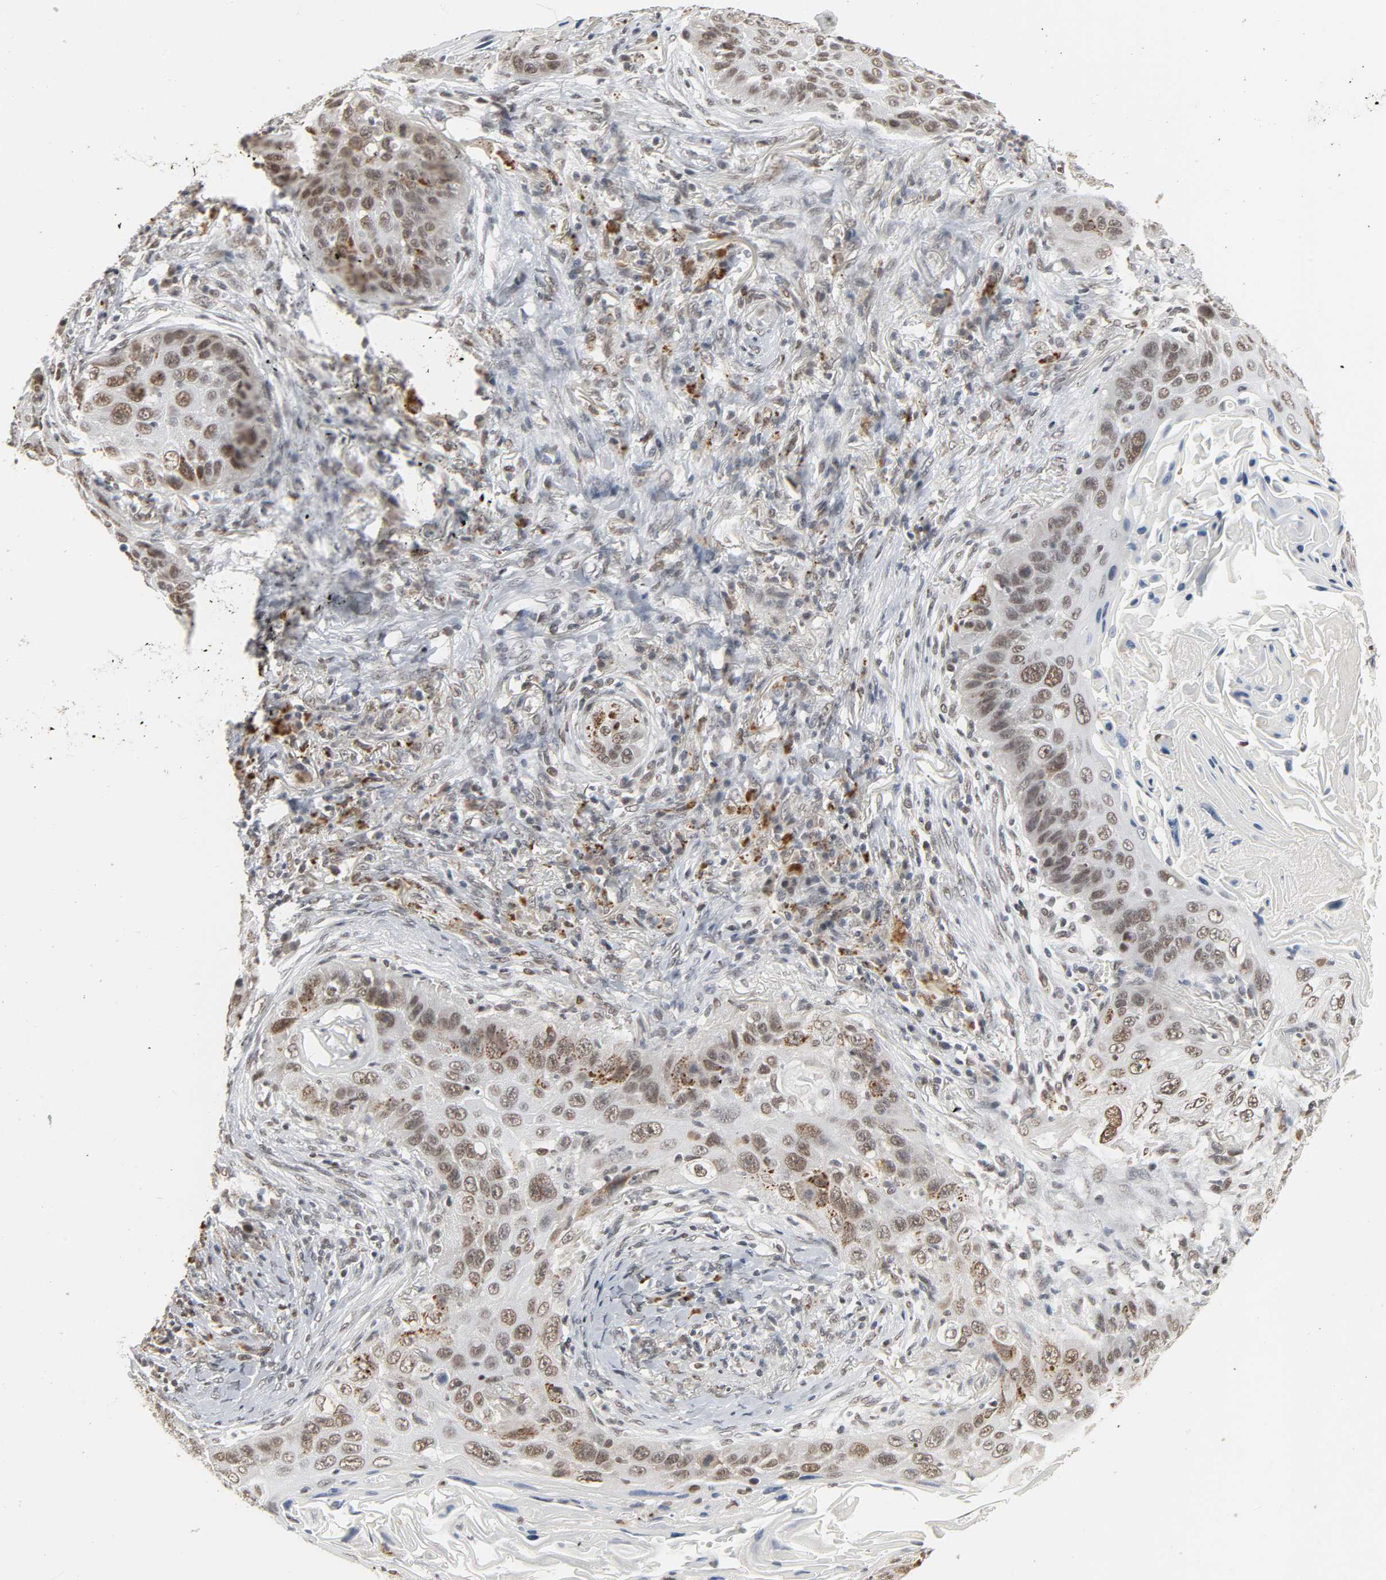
{"staining": {"intensity": "weak", "quantity": "25%-75%", "location": "nuclear"}, "tissue": "lung cancer", "cell_type": "Tumor cells", "image_type": "cancer", "snomed": [{"axis": "morphology", "description": "Squamous cell carcinoma, NOS"}, {"axis": "topography", "description": "Lung"}], "caption": "This is an image of immunohistochemistry (IHC) staining of lung cancer, which shows weak positivity in the nuclear of tumor cells.", "gene": "DAZAP1", "patient": {"sex": "female", "age": 67}}